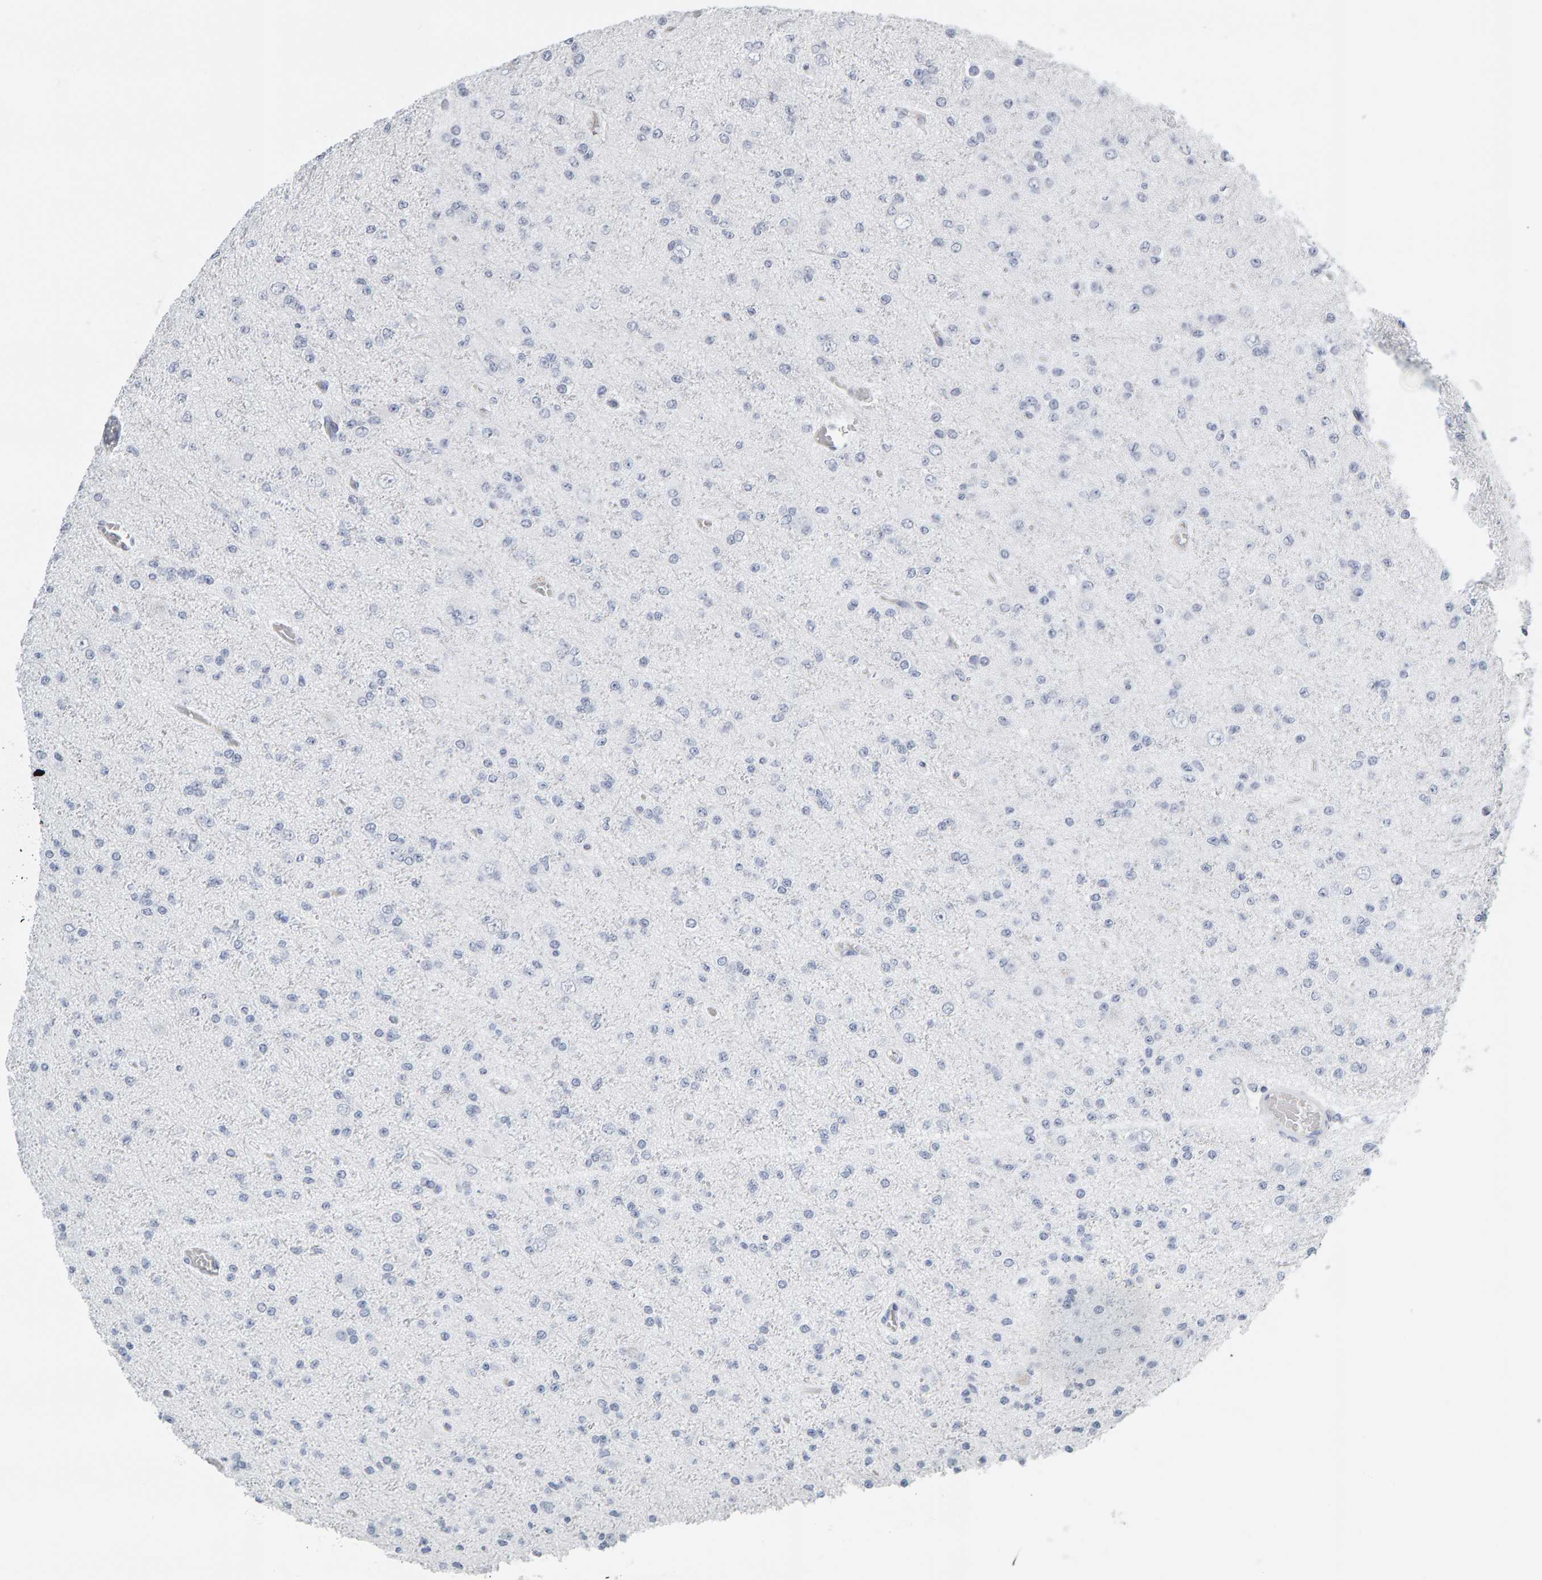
{"staining": {"intensity": "negative", "quantity": "none", "location": "none"}, "tissue": "glioma", "cell_type": "Tumor cells", "image_type": "cancer", "snomed": [{"axis": "morphology", "description": "Glioma, malignant, Low grade"}, {"axis": "topography", "description": "Brain"}], "caption": "Tumor cells are negative for brown protein staining in glioma.", "gene": "SPACA3", "patient": {"sex": "female", "age": 22}}